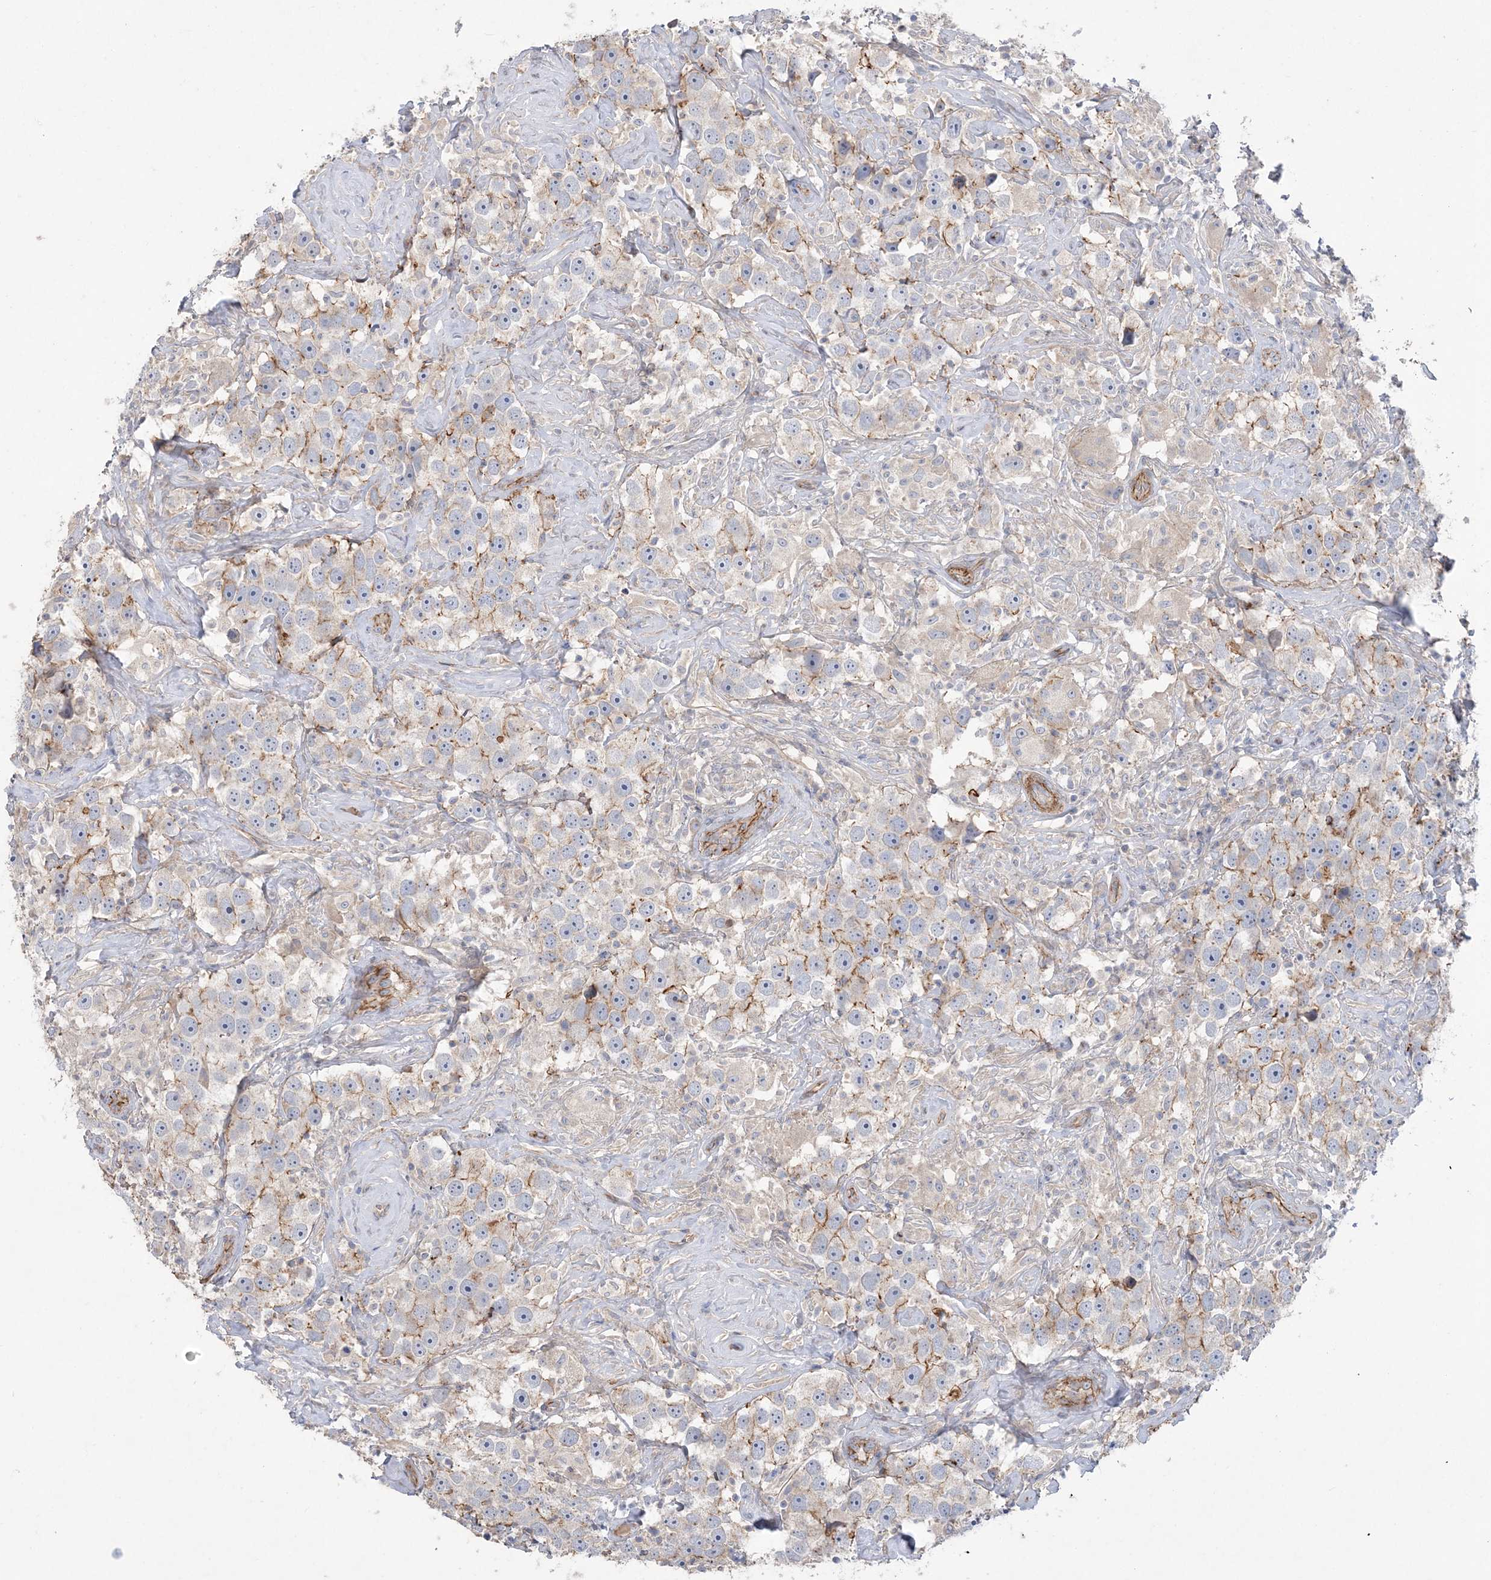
{"staining": {"intensity": "moderate", "quantity": "<25%", "location": "cytoplasmic/membranous"}, "tissue": "testis cancer", "cell_type": "Tumor cells", "image_type": "cancer", "snomed": [{"axis": "morphology", "description": "Seminoma, NOS"}, {"axis": "topography", "description": "Testis"}], "caption": "A histopathology image of human testis cancer (seminoma) stained for a protein exhibits moderate cytoplasmic/membranous brown staining in tumor cells.", "gene": "PIGC", "patient": {"sex": "male", "age": 49}}